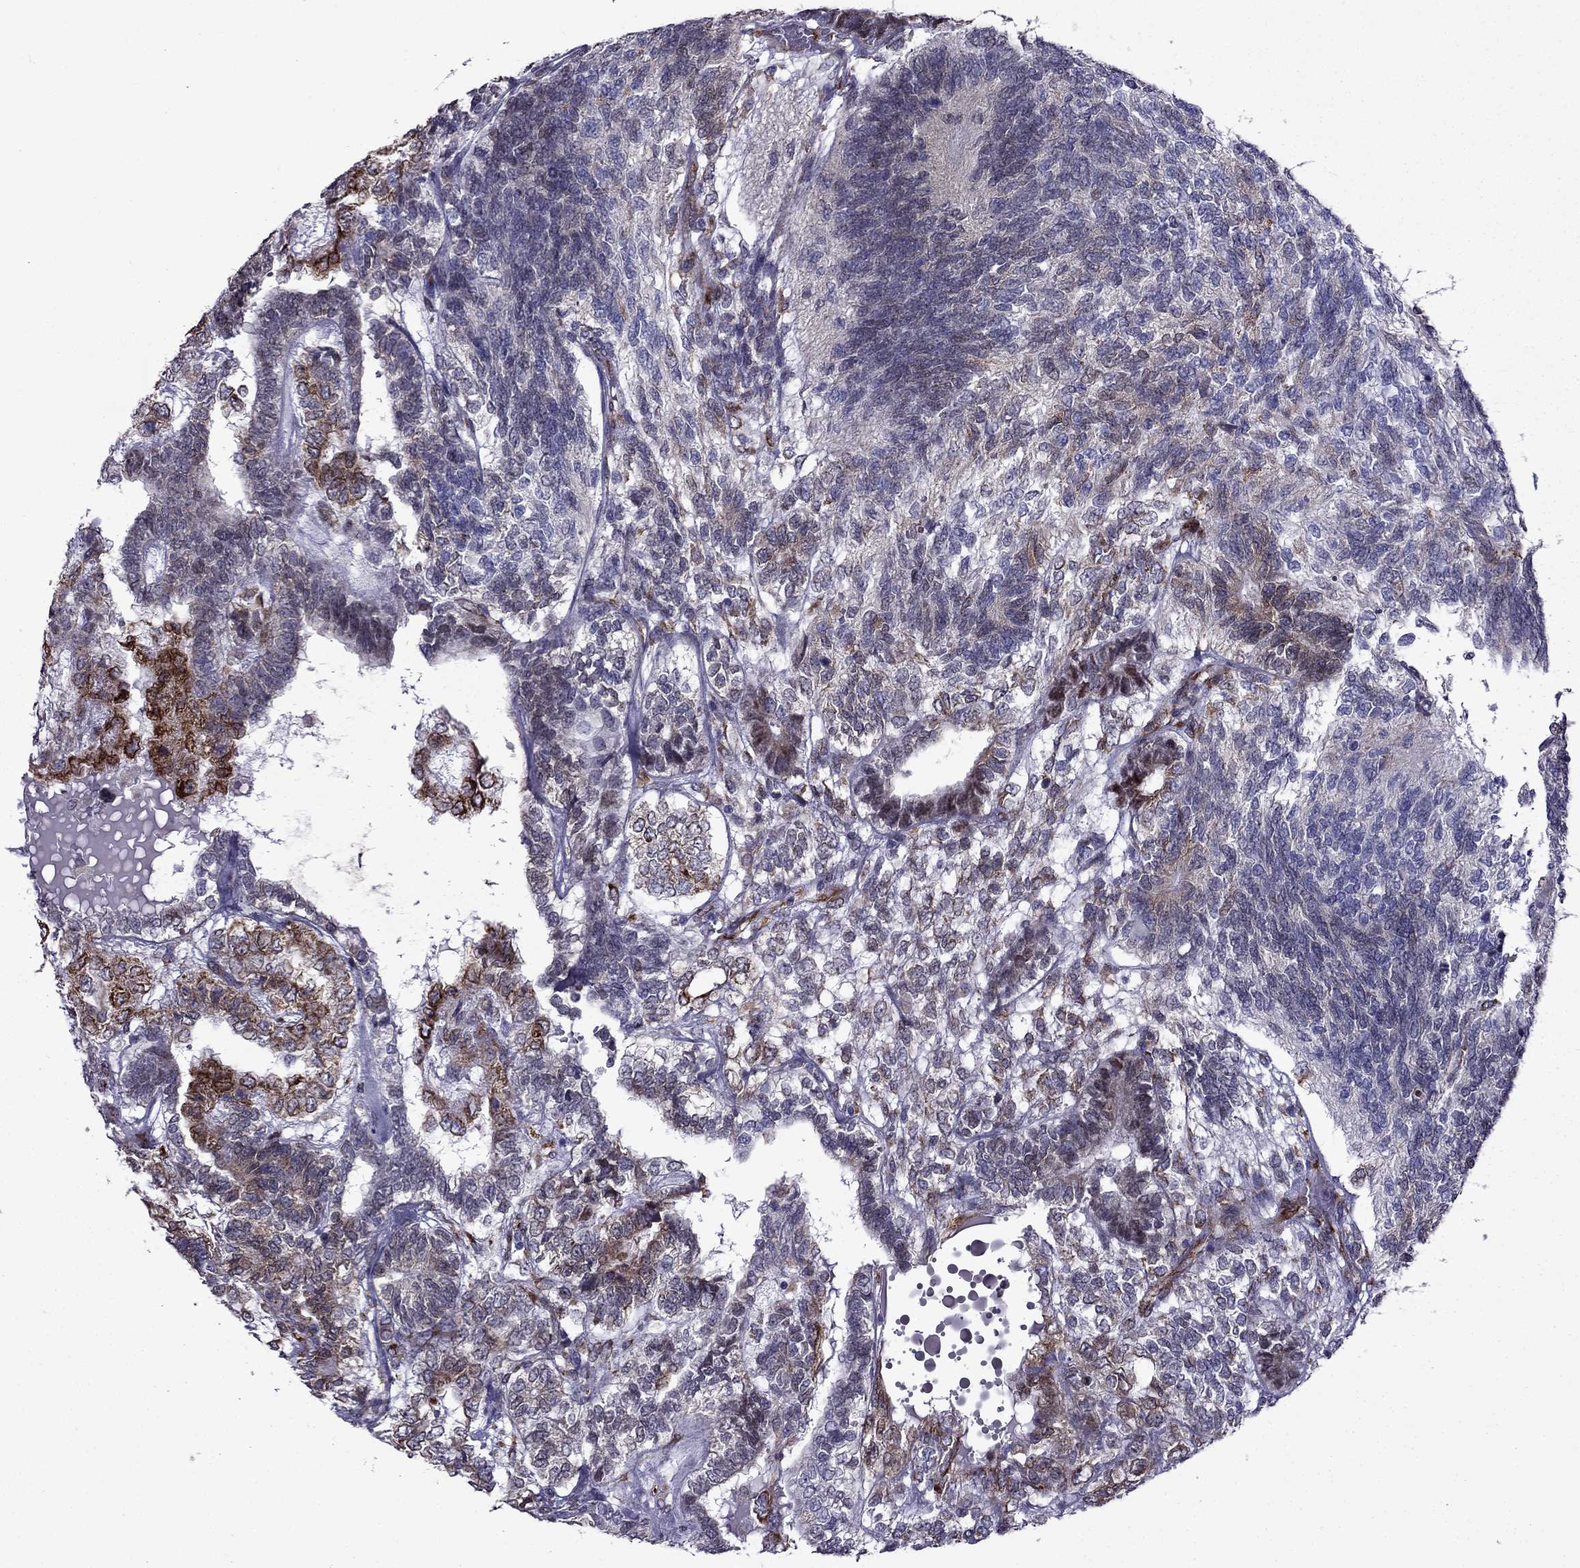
{"staining": {"intensity": "strong", "quantity": "<25%", "location": "cytoplasmic/membranous"}, "tissue": "testis cancer", "cell_type": "Tumor cells", "image_type": "cancer", "snomed": [{"axis": "morphology", "description": "Seminoma, NOS"}, {"axis": "morphology", "description": "Carcinoma, Embryonal, NOS"}, {"axis": "topography", "description": "Testis"}], "caption": "IHC image of neoplastic tissue: human testis cancer (embryonal carcinoma) stained using IHC demonstrates medium levels of strong protein expression localized specifically in the cytoplasmic/membranous of tumor cells, appearing as a cytoplasmic/membranous brown color.", "gene": "IKBIP", "patient": {"sex": "male", "age": 41}}